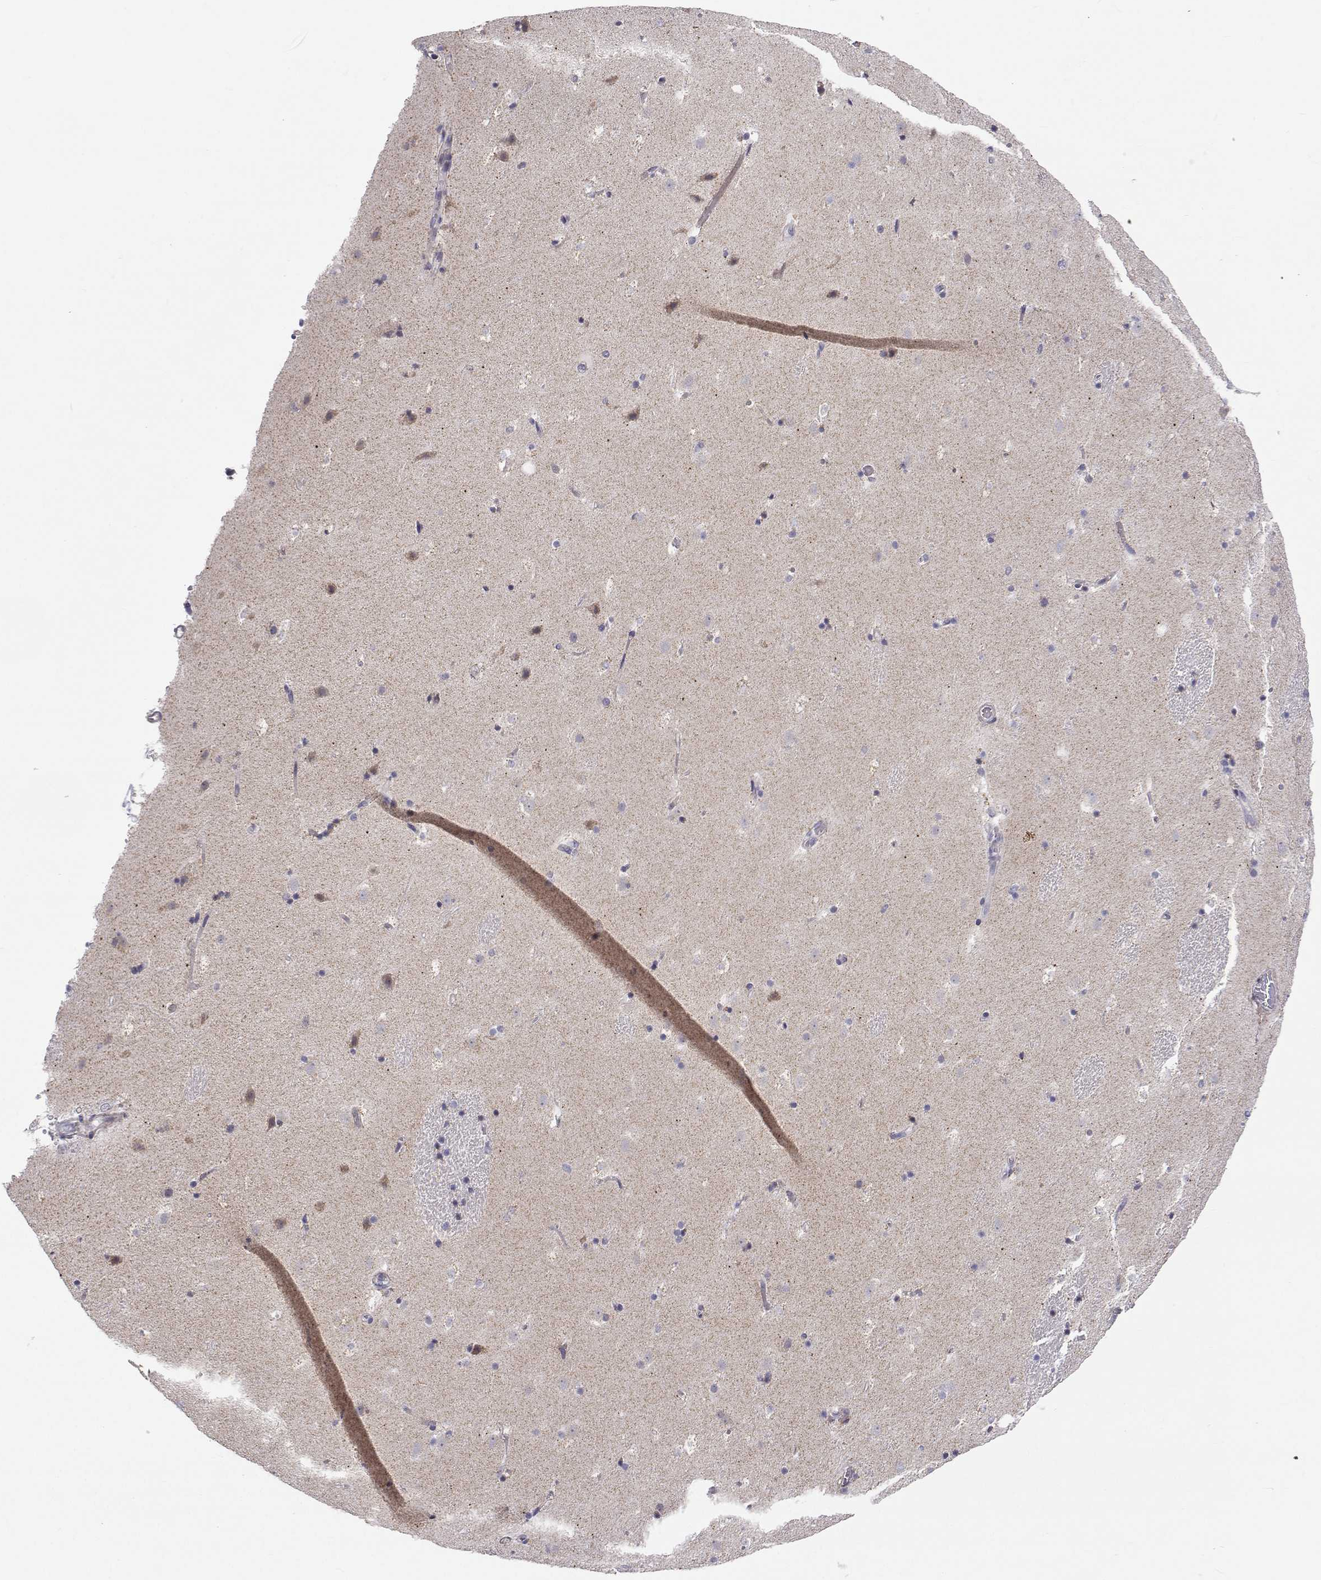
{"staining": {"intensity": "negative", "quantity": "none", "location": "none"}, "tissue": "caudate", "cell_type": "Glial cells", "image_type": "normal", "snomed": [{"axis": "morphology", "description": "Normal tissue, NOS"}, {"axis": "topography", "description": "Lateral ventricle wall"}], "caption": "Glial cells show no significant expression in normal caudate. (Stains: DAB (3,3'-diaminobenzidine) immunohistochemistry with hematoxylin counter stain, Microscopy: brightfield microscopy at high magnification).", "gene": "MRPL3", "patient": {"sex": "male", "age": 37}}